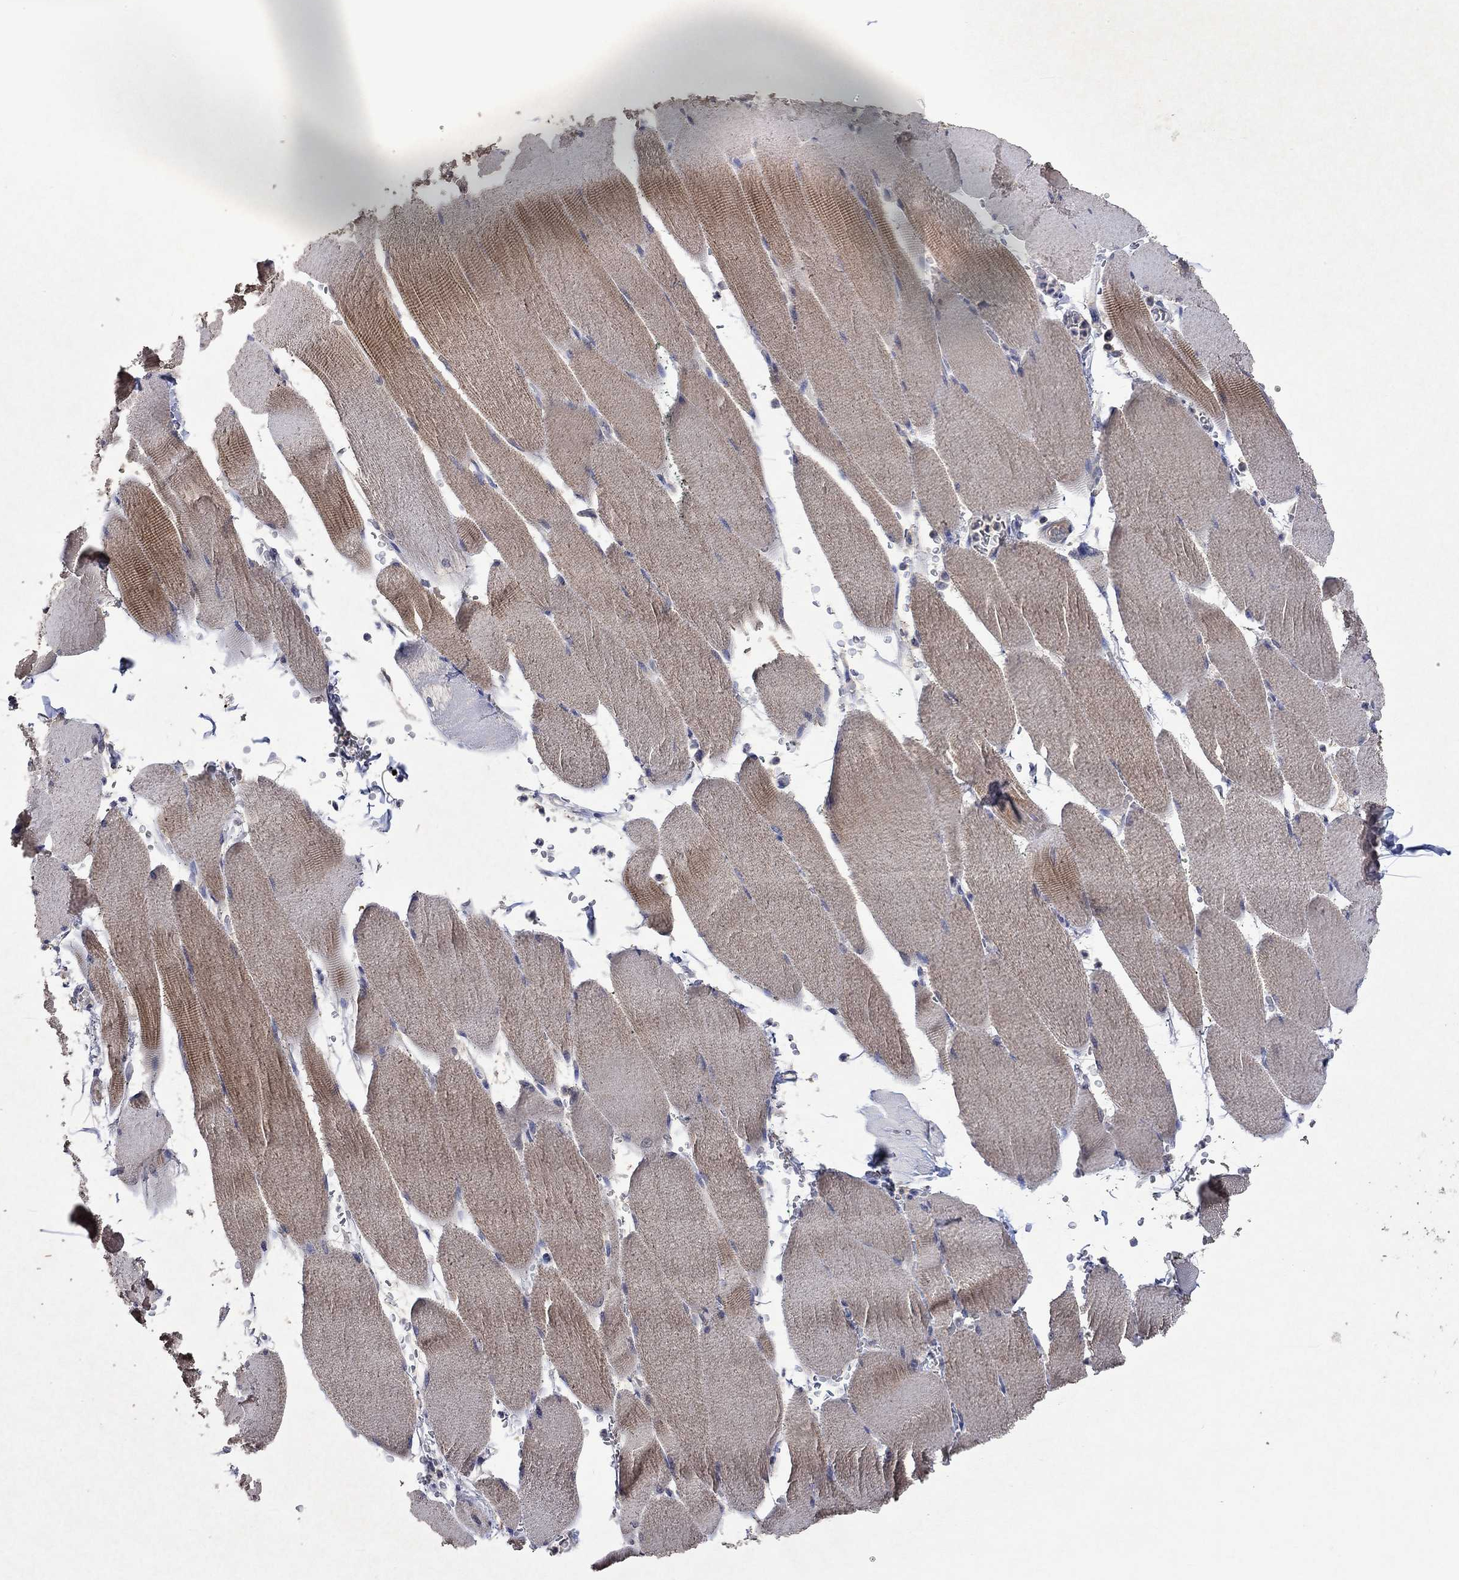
{"staining": {"intensity": "weak", "quantity": "25%-75%", "location": "cytoplasmic/membranous"}, "tissue": "skeletal muscle", "cell_type": "Myocytes", "image_type": "normal", "snomed": [{"axis": "morphology", "description": "Normal tissue, NOS"}, {"axis": "topography", "description": "Skeletal muscle"}], "caption": "Immunohistochemistry (IHC) staining of normal skeletal muscle, which shows low levels of weak cytoplasmic/membranous staining in about 25%-75% of myocytes indicating weak cytoplasmic/membranous protein positivity. The staining was performed using DAB (3,3'-diaminobenzidine) (brown) for protein detection and nuclei were counterstained in hematoxylin (blue).", "gene": "PTPN20", "patient": {"sex": "male", "age": 56}}